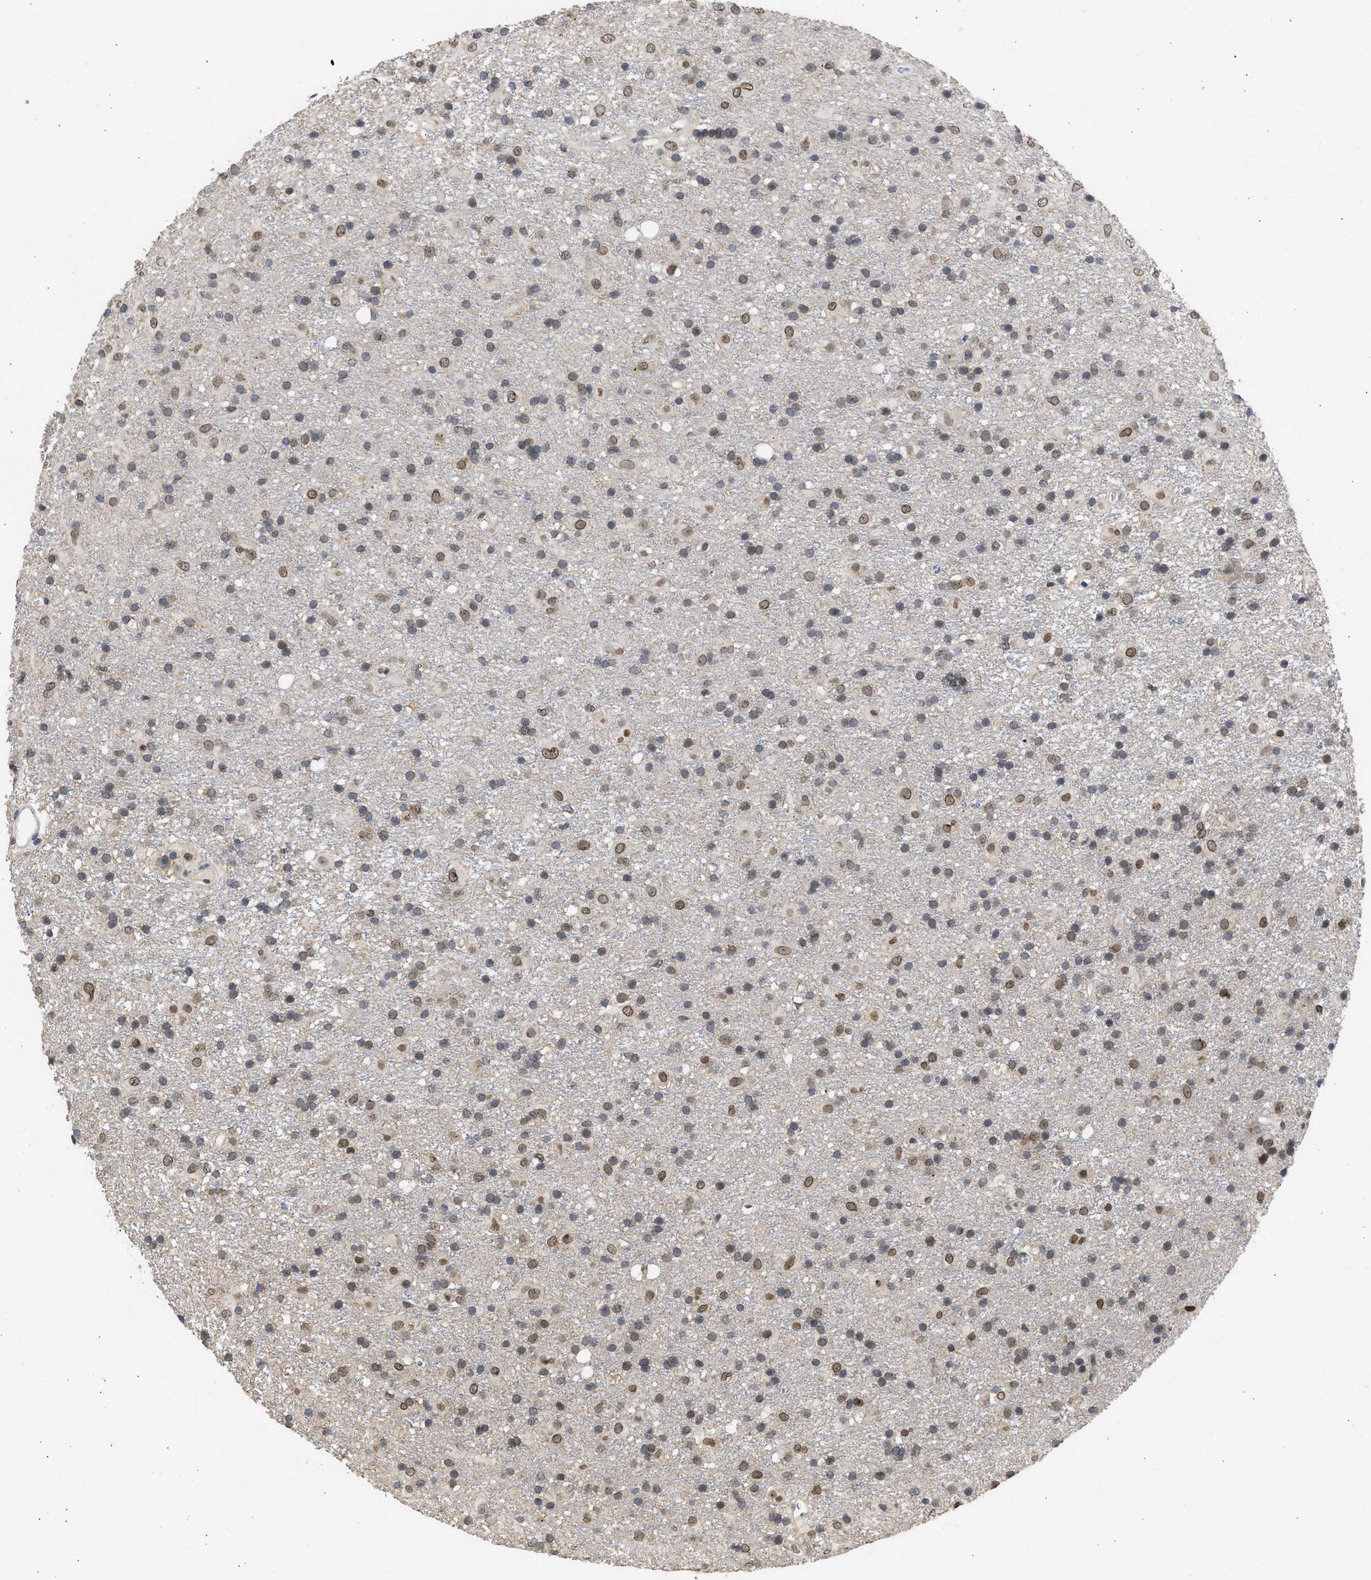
{"staining": {"intensity": "moderate", "quantity": "25%-75%", "location": "cytoplasmic/membranous,nuclear"}, "tissue": "glioma", "cell_type": "Tumor cells", "image_type": "cancer", "snomed": [{"axis": "morphology", "description": "Glioma, malignant, Low grade"}, {"axis": "topography", "description": "Brain"}], "caption": "High-magnification brightfield microscopy of glioma stained with DAB (brown) and counterstained with hematoxylin (blue). tumor cells exhibit moderate cytoplasmic/membranous and nuclear positivity is present in approximately25%-75% of cells.", "gene": "NUP35", "patient": {"sex": "male", "age": 65}}